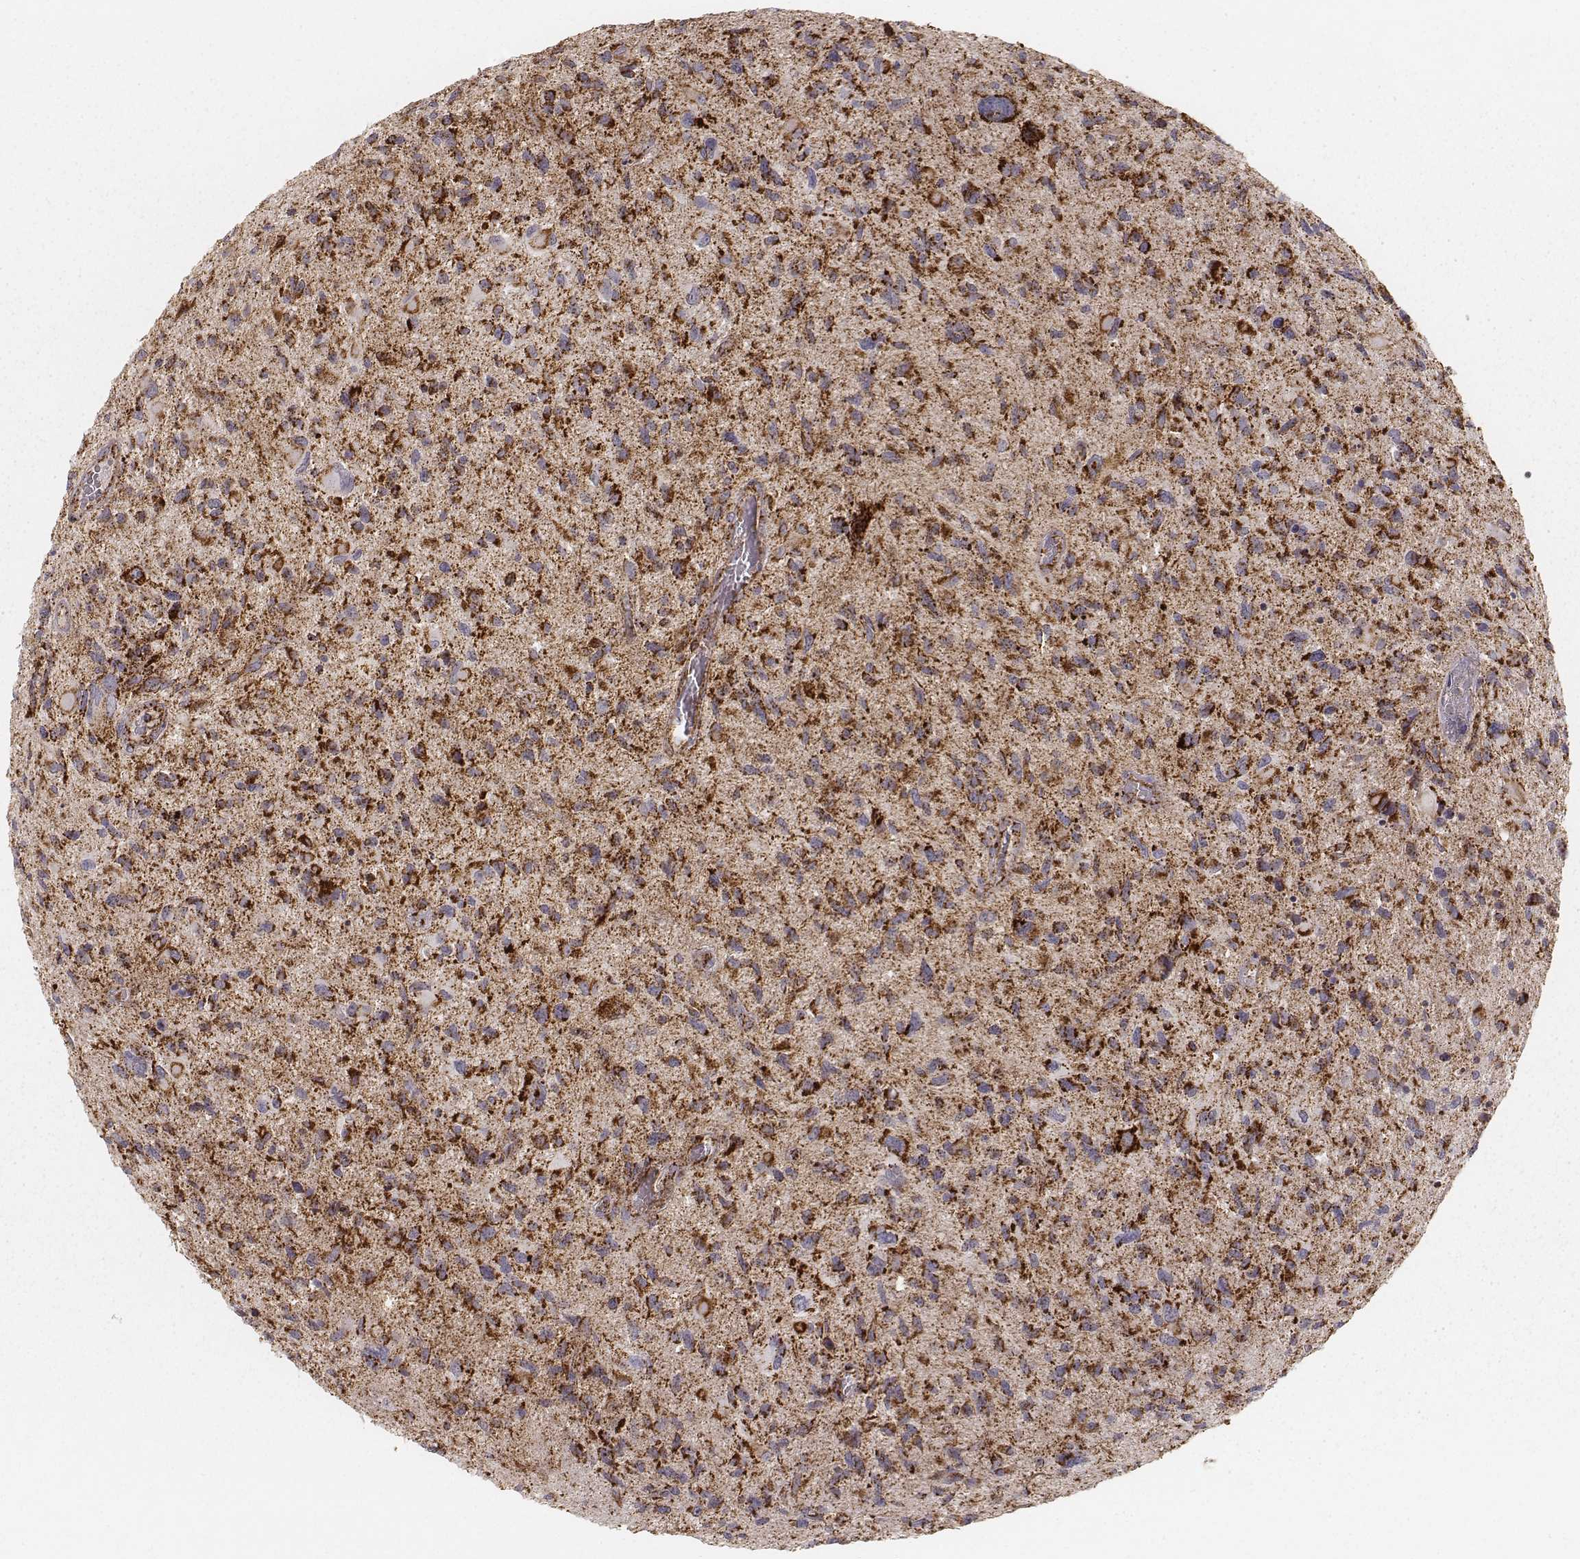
{"staining": {"intensity": "strong", "quantity": ">75%", "location": "cytoplasmic/membranous"}, "tissue": "glioma", "cell_type": "Tumor cells", "image_type": "cancer", "snomed": [{"axis": "morphology", "description": "Glioma, malignant, NOS"}, {"axis": "morphology", "description": "Glioma, malignant, High grade"}, {"axis": "topography", "description": "Brain"}], "caption": "Protein analysis of glioma tissue demonstrates strong cytoplasmic/membranous staining in about >75% of tumor cells.", "gene": "CS", "patient": {"sex": "female", "age": 71}}